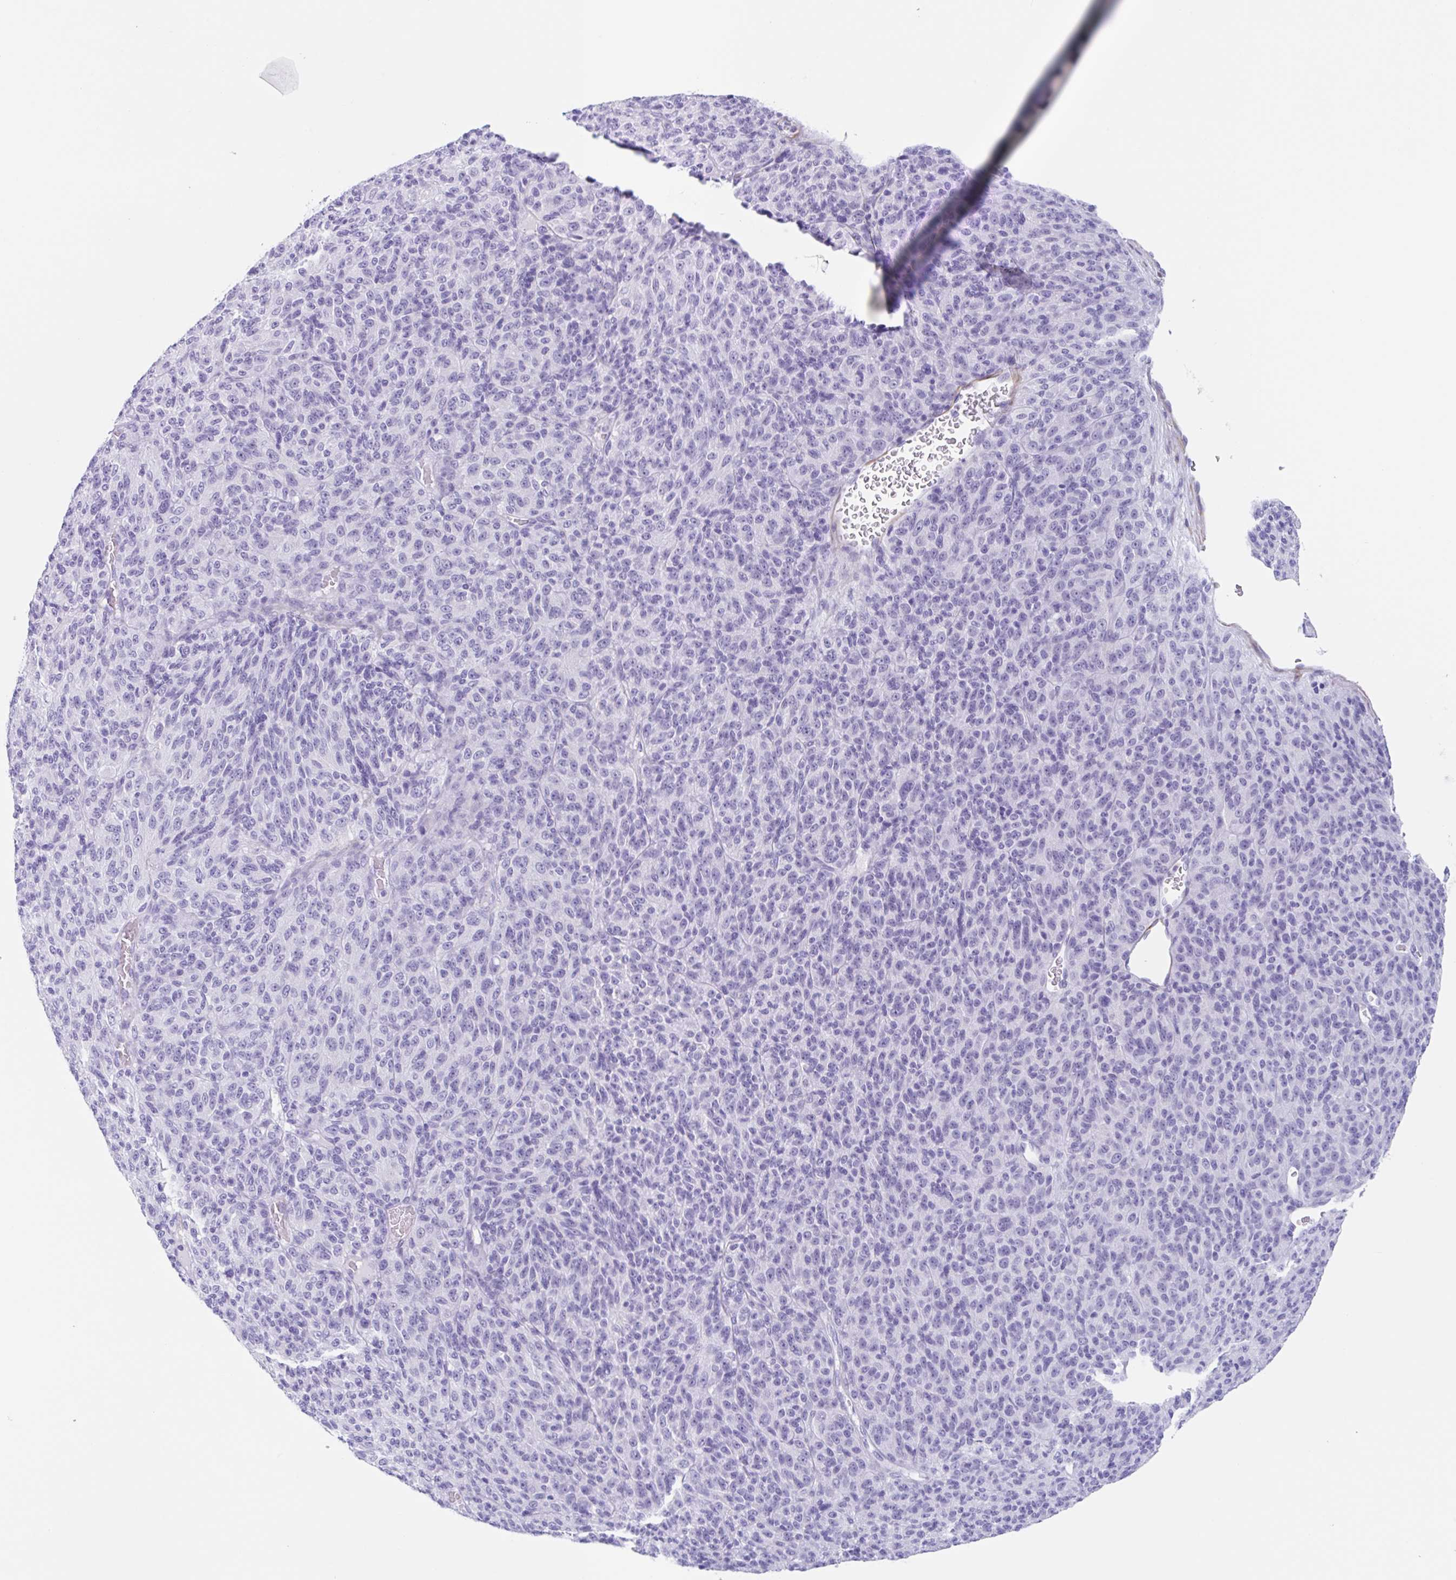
{"staining": {"intensity": "negative", "quantity": "none", "location": "none"}, "tissue": "melanoma", "cell_type": "Tumor cells", "image_type": "cancer", "snomed": [{"axis": "morphology", "description": "Malignant melanoma, Metastatic site"}, {"axis": "topography", "description": "Brain"}], "caption": "The micrograph exhibits no staining of tumor cells in melanoma. (Stains: DAB (3,3'-diaminobenzidine) IHC with hematoxylin counter stain, Microscopy: brightfield microscopy at high magnification).", "gene": "TAS2R41", "patient": {"sex": "female", "age": 56}}